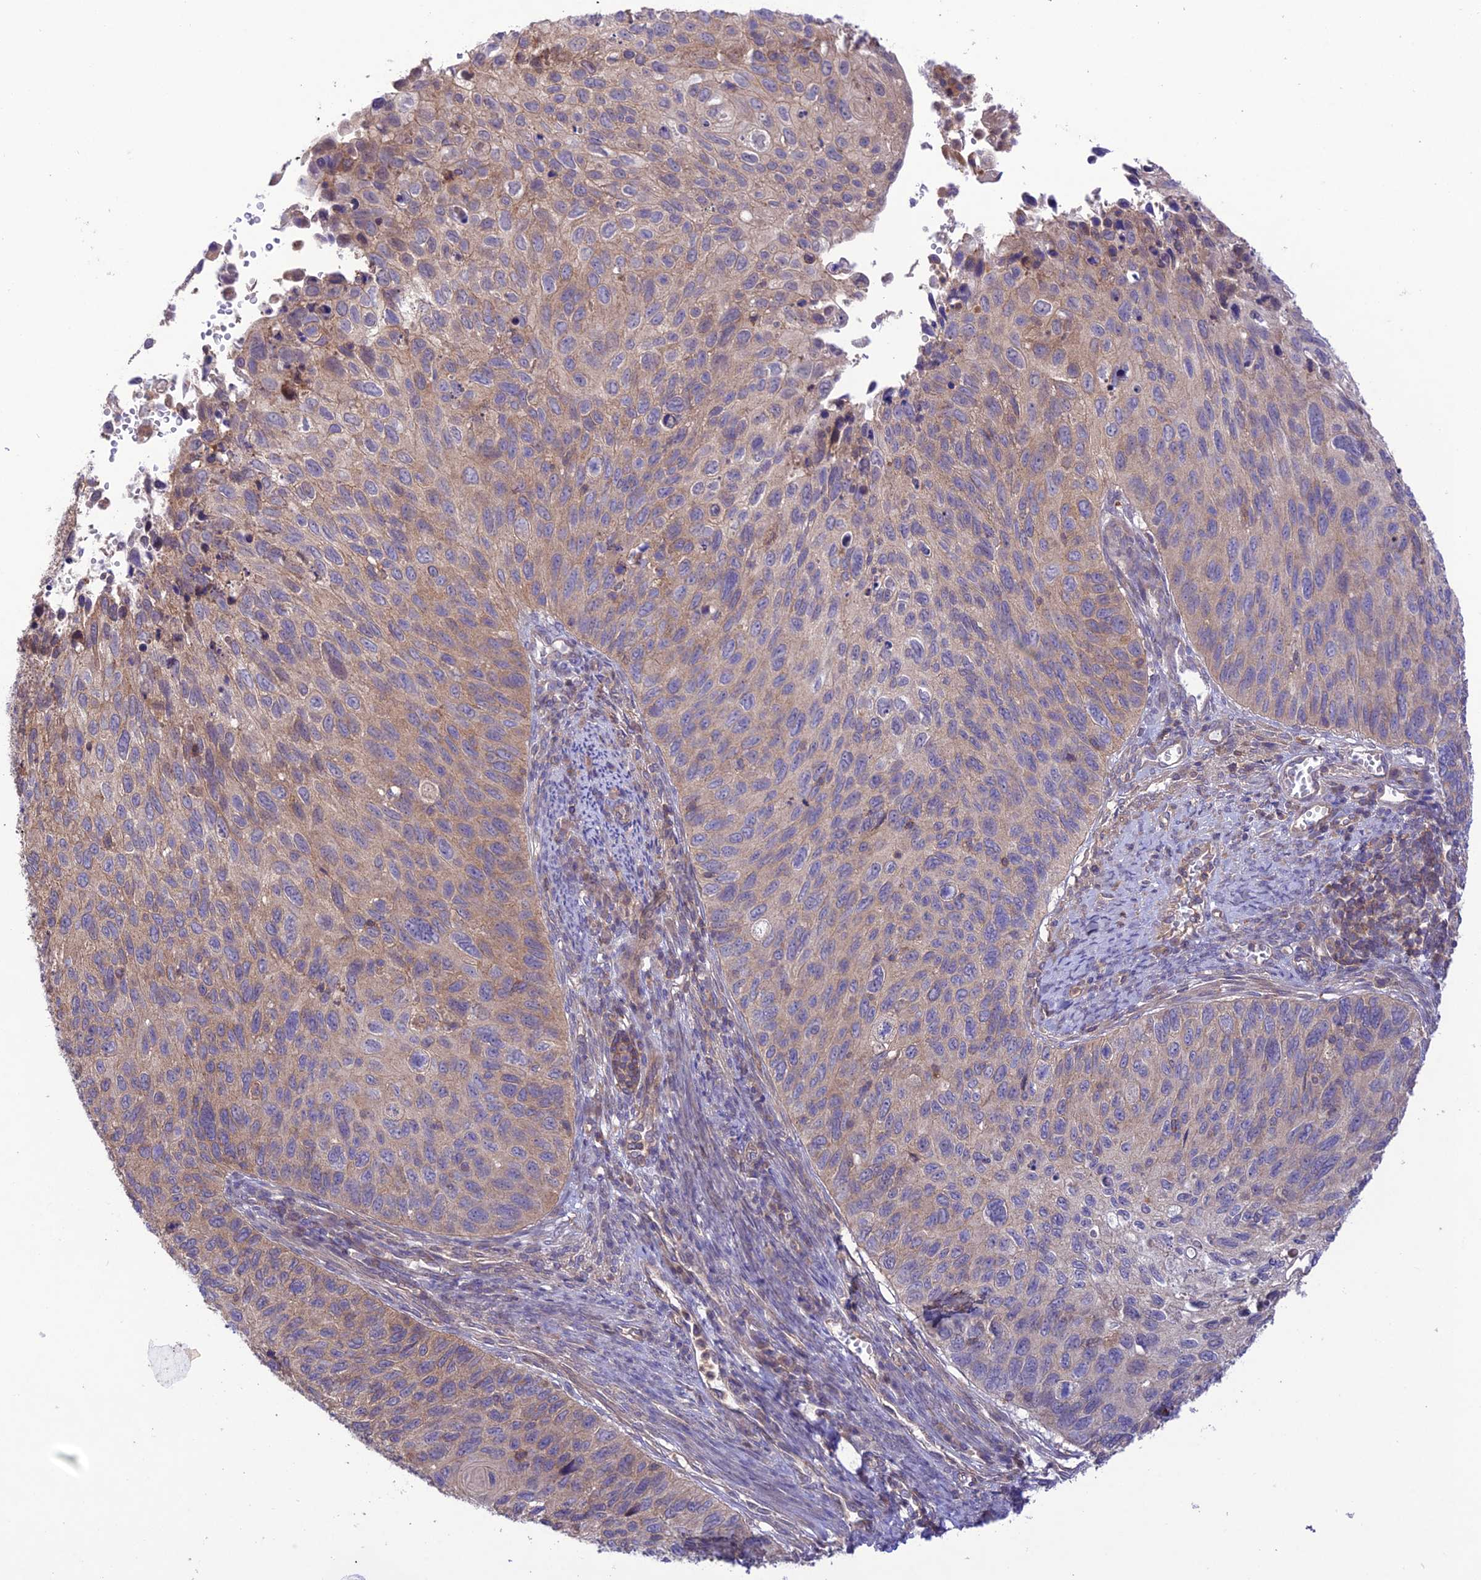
{"staining": {"intensity": "weak", "quantity": ">75%", "location": "cytoplasmic/membranous"}, "tissue": "cervical cancer", "cell_type": "Tumor cells", "image_type": "cancer", "snomed": [{"axis": "morphology", "description": "Squamous cell carcinoma, NOS"}, {"axis": "topography", "description": "Cervix"}], "caption": "Cervical cancer (squamous cell carcinoma) was stained to show a protein in brown. There is low levels of weak cytoplasmic/membranous expression in approximately >75% of tumor cells.", "gene": "FCHSD1", "patient": {"sex": "female", "age": 70}}